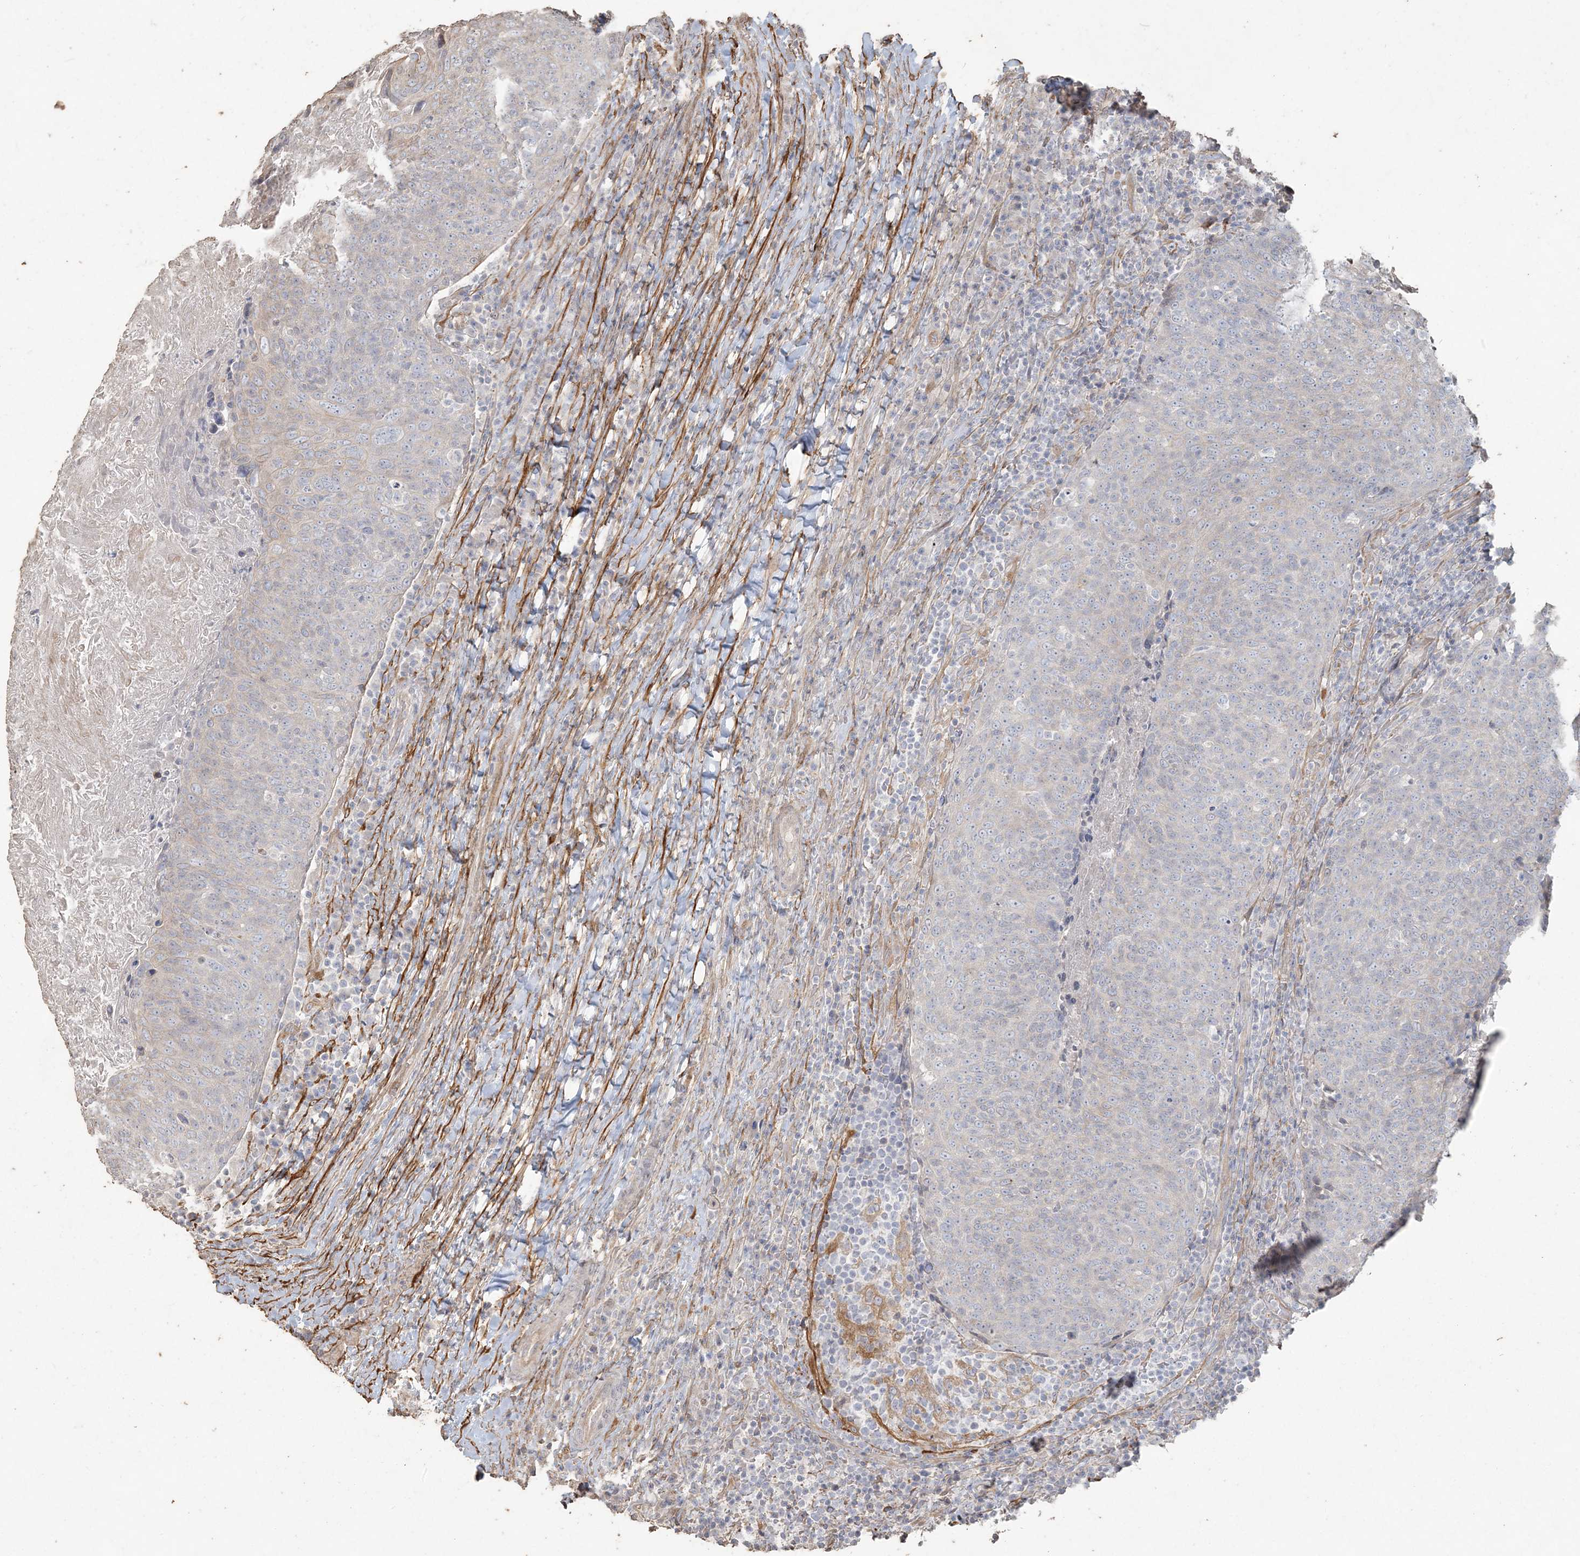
{"staining": {"intensity": "negative", "quantity": "none", "location": "none"}, "tissue": "head and neck cancer", "cell_type": "Tumor cells", "image_type": "cancer", "snomed": [{"axis": "morphology", "description": "Squamous cell carcinoma, NOS"}, {"axis": "morphology", "description": "Squamous cell carcinoma, metastatic, NOS"}, {"axis": "topography", "description": "Lymph node"}, {"axis": "topography", "description": "Head-Neck"}], "caption": "Head and neck squamous cell carcinoma was stained to show a protein in brown. There is no significant staining in tumor cells.", "gene": "RNF145", "patient": {"sex": "male", "age": 62}}